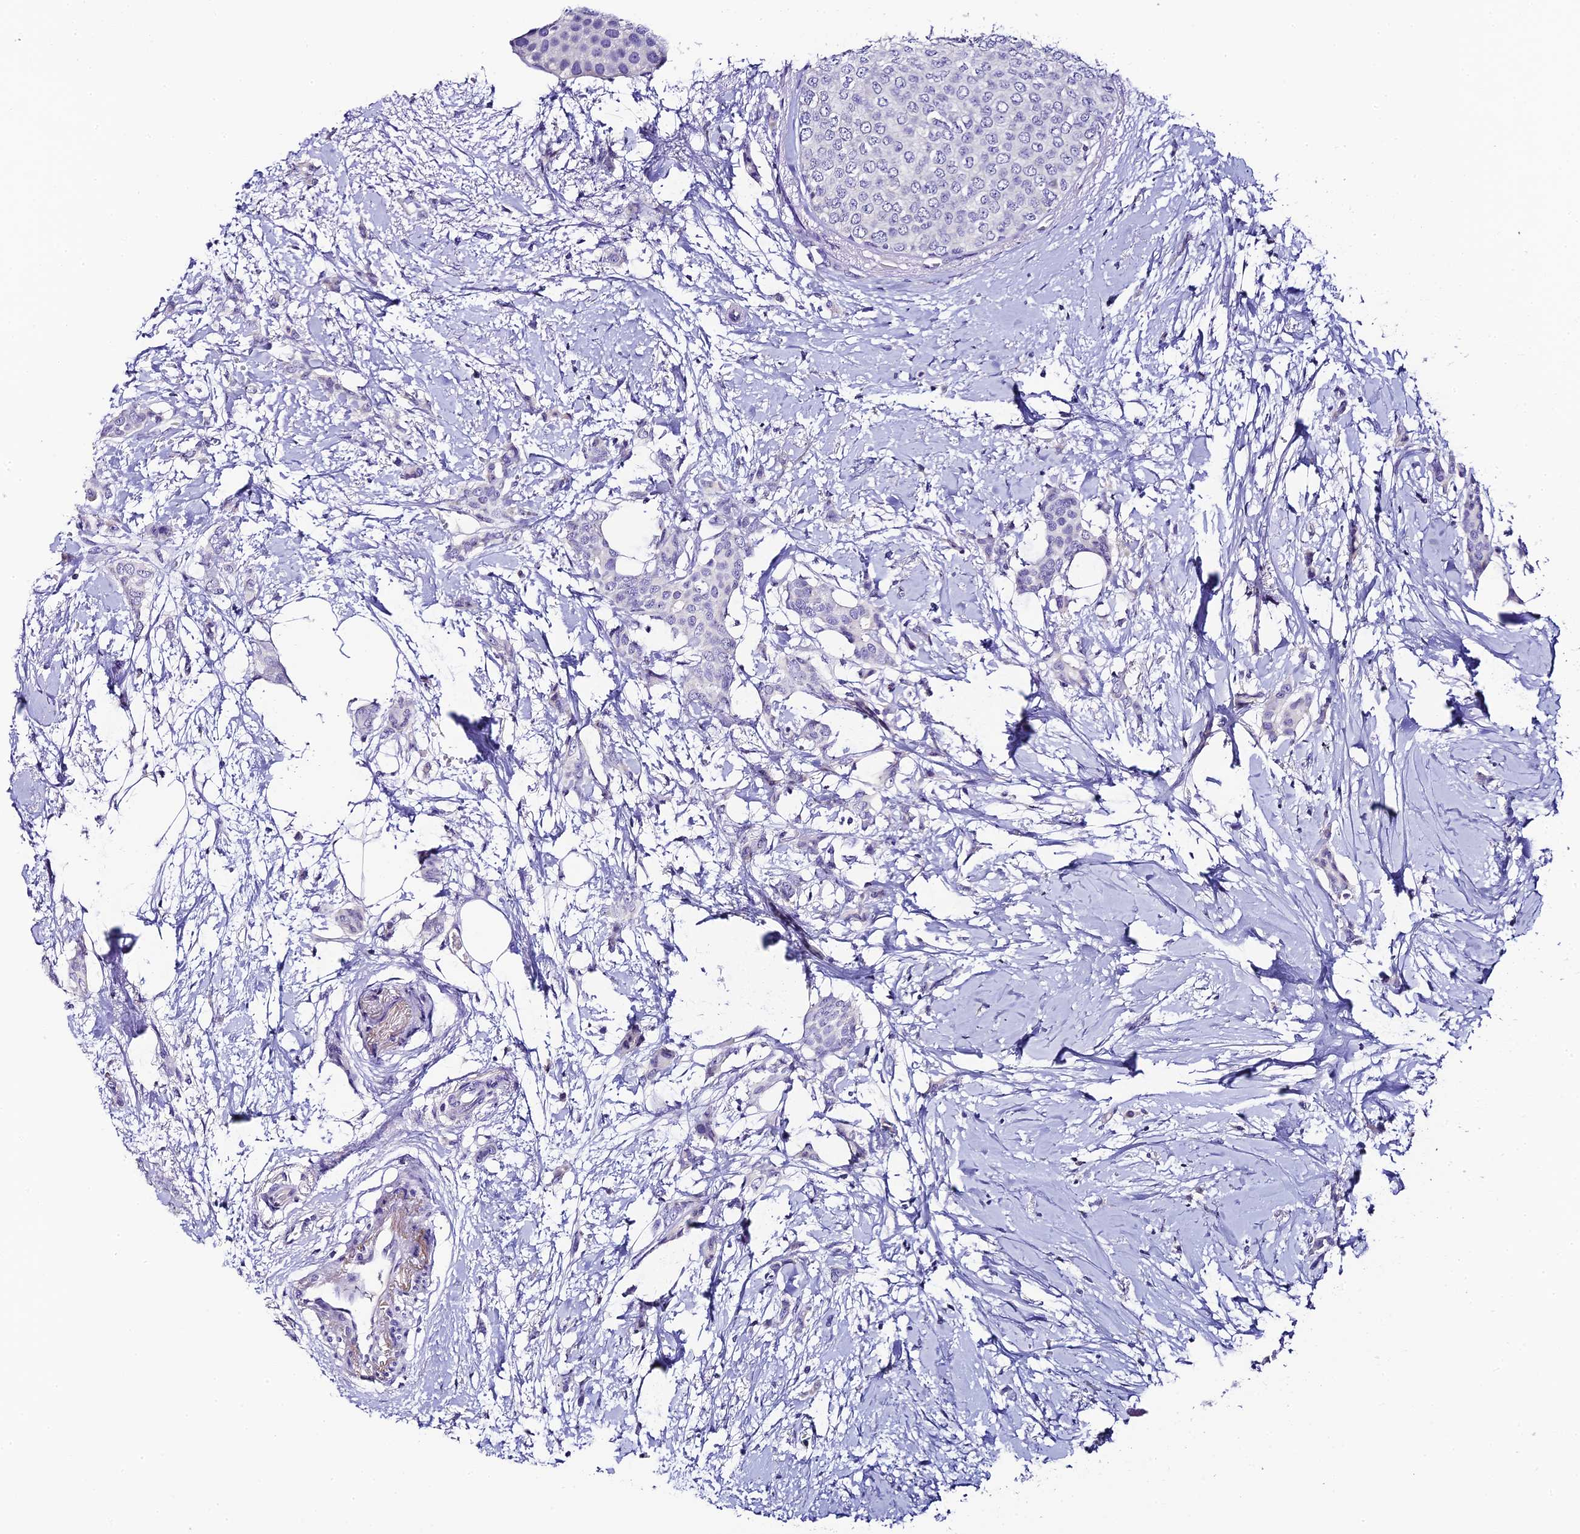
{"staining": {"intensity": "negative", "quantity": "none", "location": "none"}, "tissue": "breast cancer", "cell_type": "Tumor cells", "image_type": "cancer", "snomed": [{"axis": "morphology", "description": "Duct carcinoma"}, {"axis": "topography", "description": "Breast"}], "caption": "Immunohistochemical staining of breast infiltrating ductal carcinoma displays no significant positivity in tumor cells. Brightfield microscopy of immunohistochemistry (IHC) stained with DAB (brown) and hematoxylin (blue), captured at high magnification.", "gene": "C12orf29", "patient": {"sex": "female", "age": 72}}